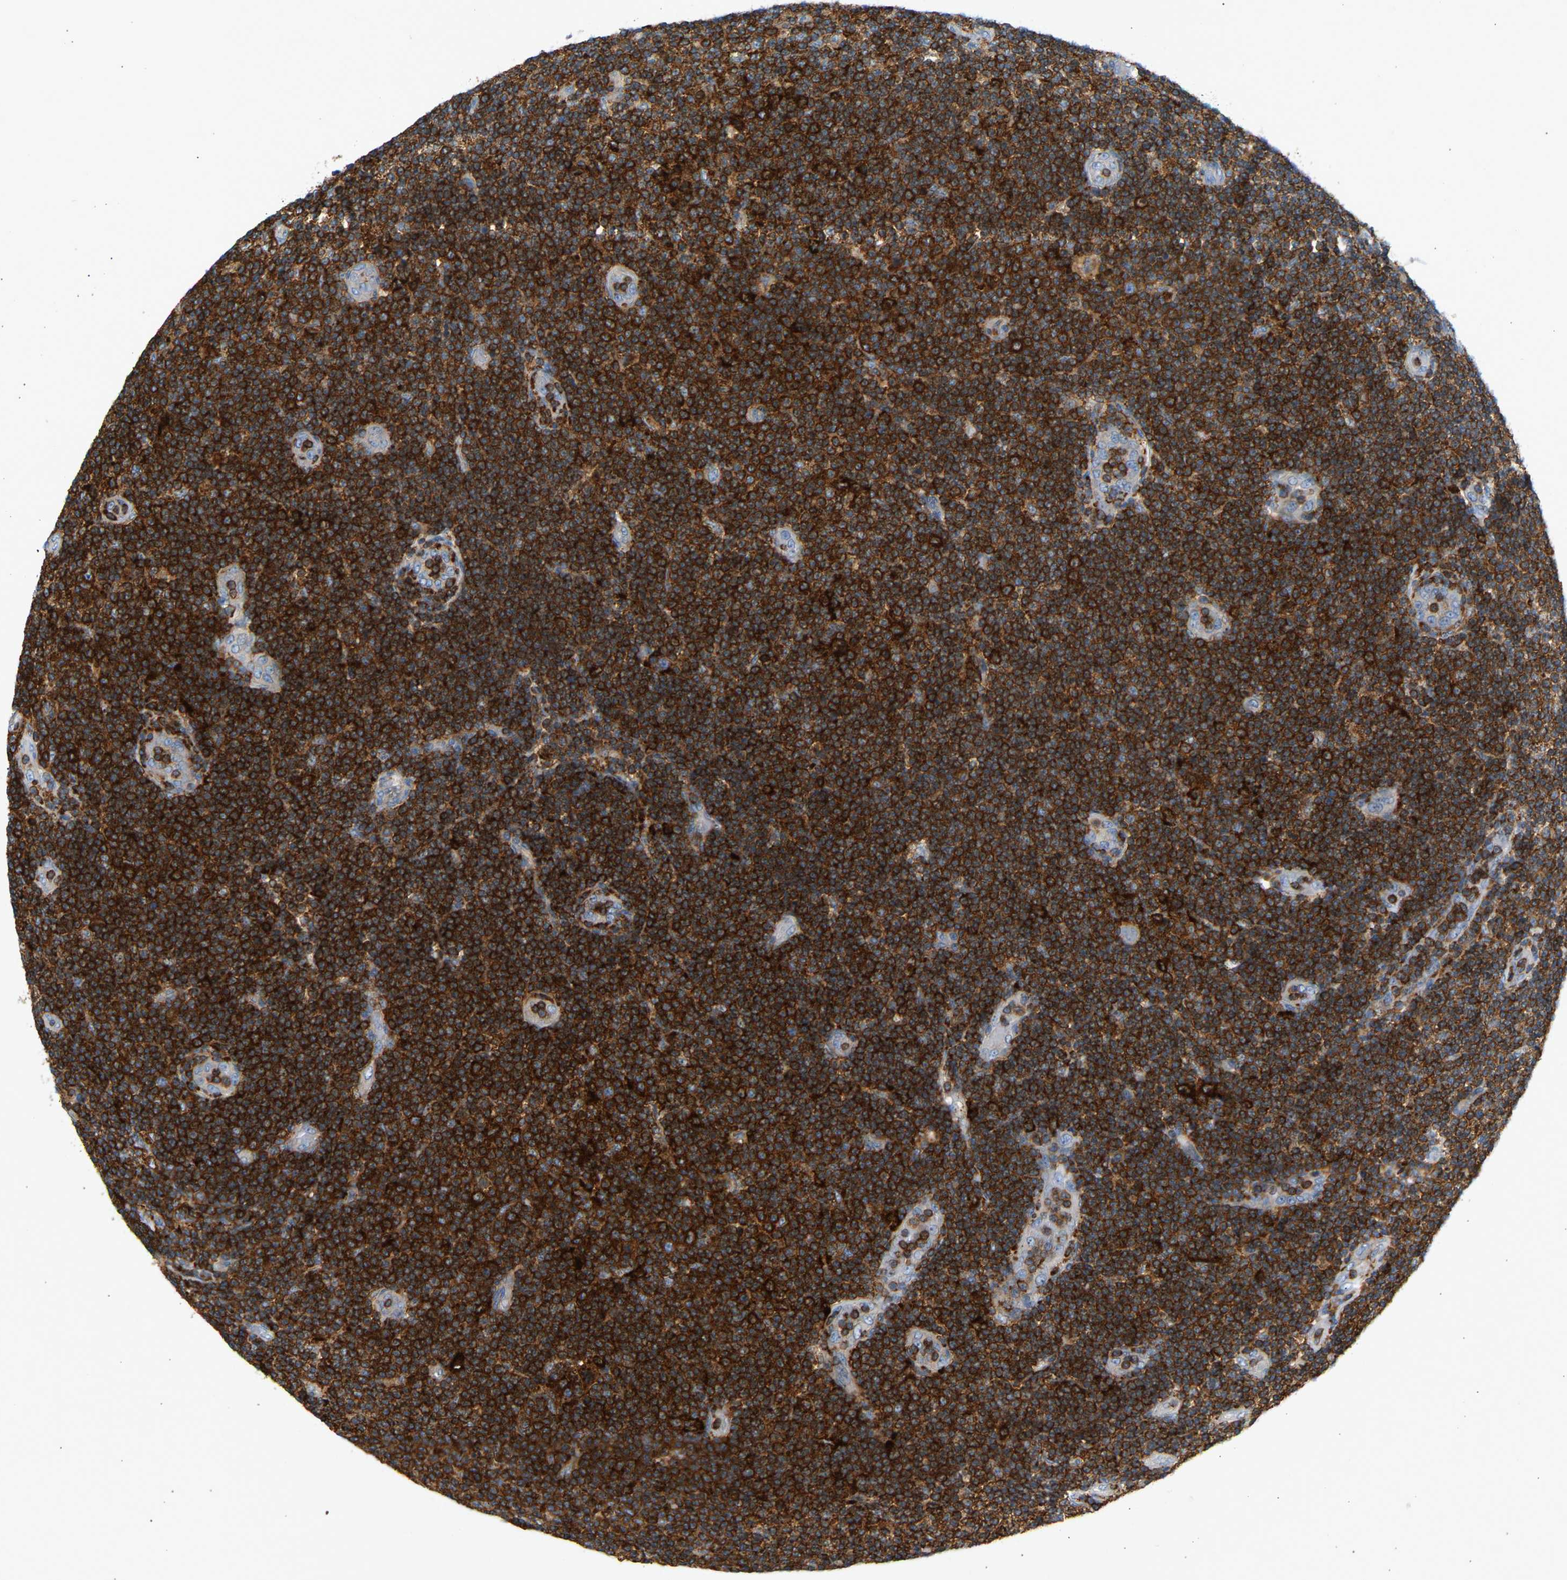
{"staining": {"intensity": "strong", "quantity": ">75%", "location": "cytoplasmic/membranous"}, "tissue": "lymphoma", "cell_type": "Tumor cells", "image_type": "cancer", "snomed": [{"axis": "morphology", "description": "Malignant lymphoma, non-Hodgkin's type, Low grade"}, {"axis": "topography", "description": "Lymph node"}], "caption": "A high amount of strong cytoplasmic/membranous expression is appreciated in approximately >75% of tumor cells in malignant lymphoma, non-Hodgkin's type (low-grade) tissue. (Brightfield microscopy of DAB IHC at high magnification).", "gene": "FNBP1", "patient": {"sex": "male", "age": 83}}